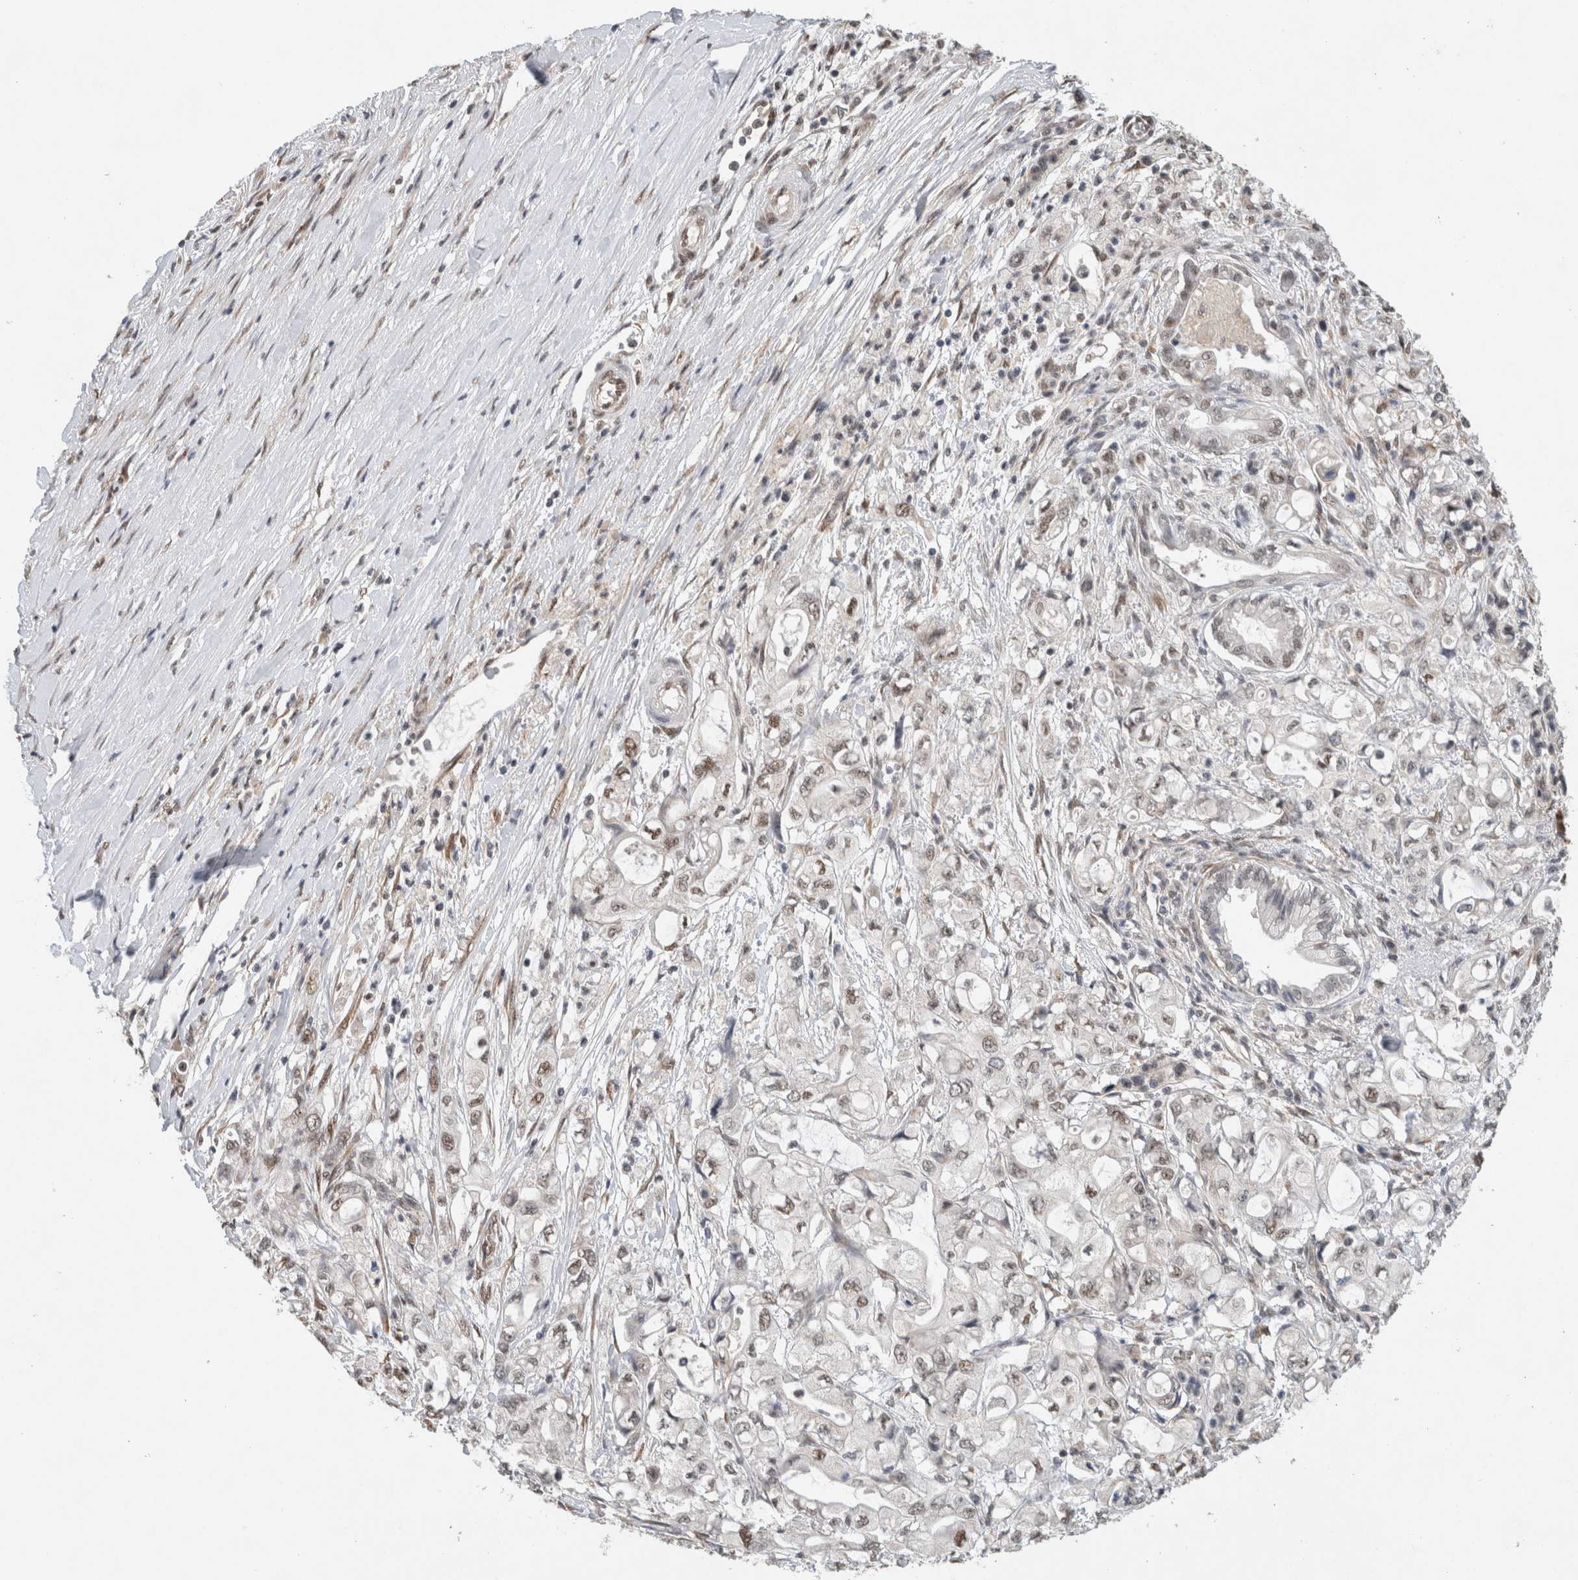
{"staining": {"intensity": "weak", "quantity": "<25%", "location": "nuclear"}, "tissue": "pancreatic cancer", "cell_type": "Tumor cells", "image_type": "cancer", "snomed": [{"axis": "morphology", "description": "Adenocarcinoma, NOS"}, {"axis": "topography", "description": "Pancreas"}], "caption": "The immunohistochemistry image has no significant staining in tumor cells of pancreatic adenocarcinoma tissue.", "gene": "DDX42", "patient": {"sex": "male", "age": 79}}